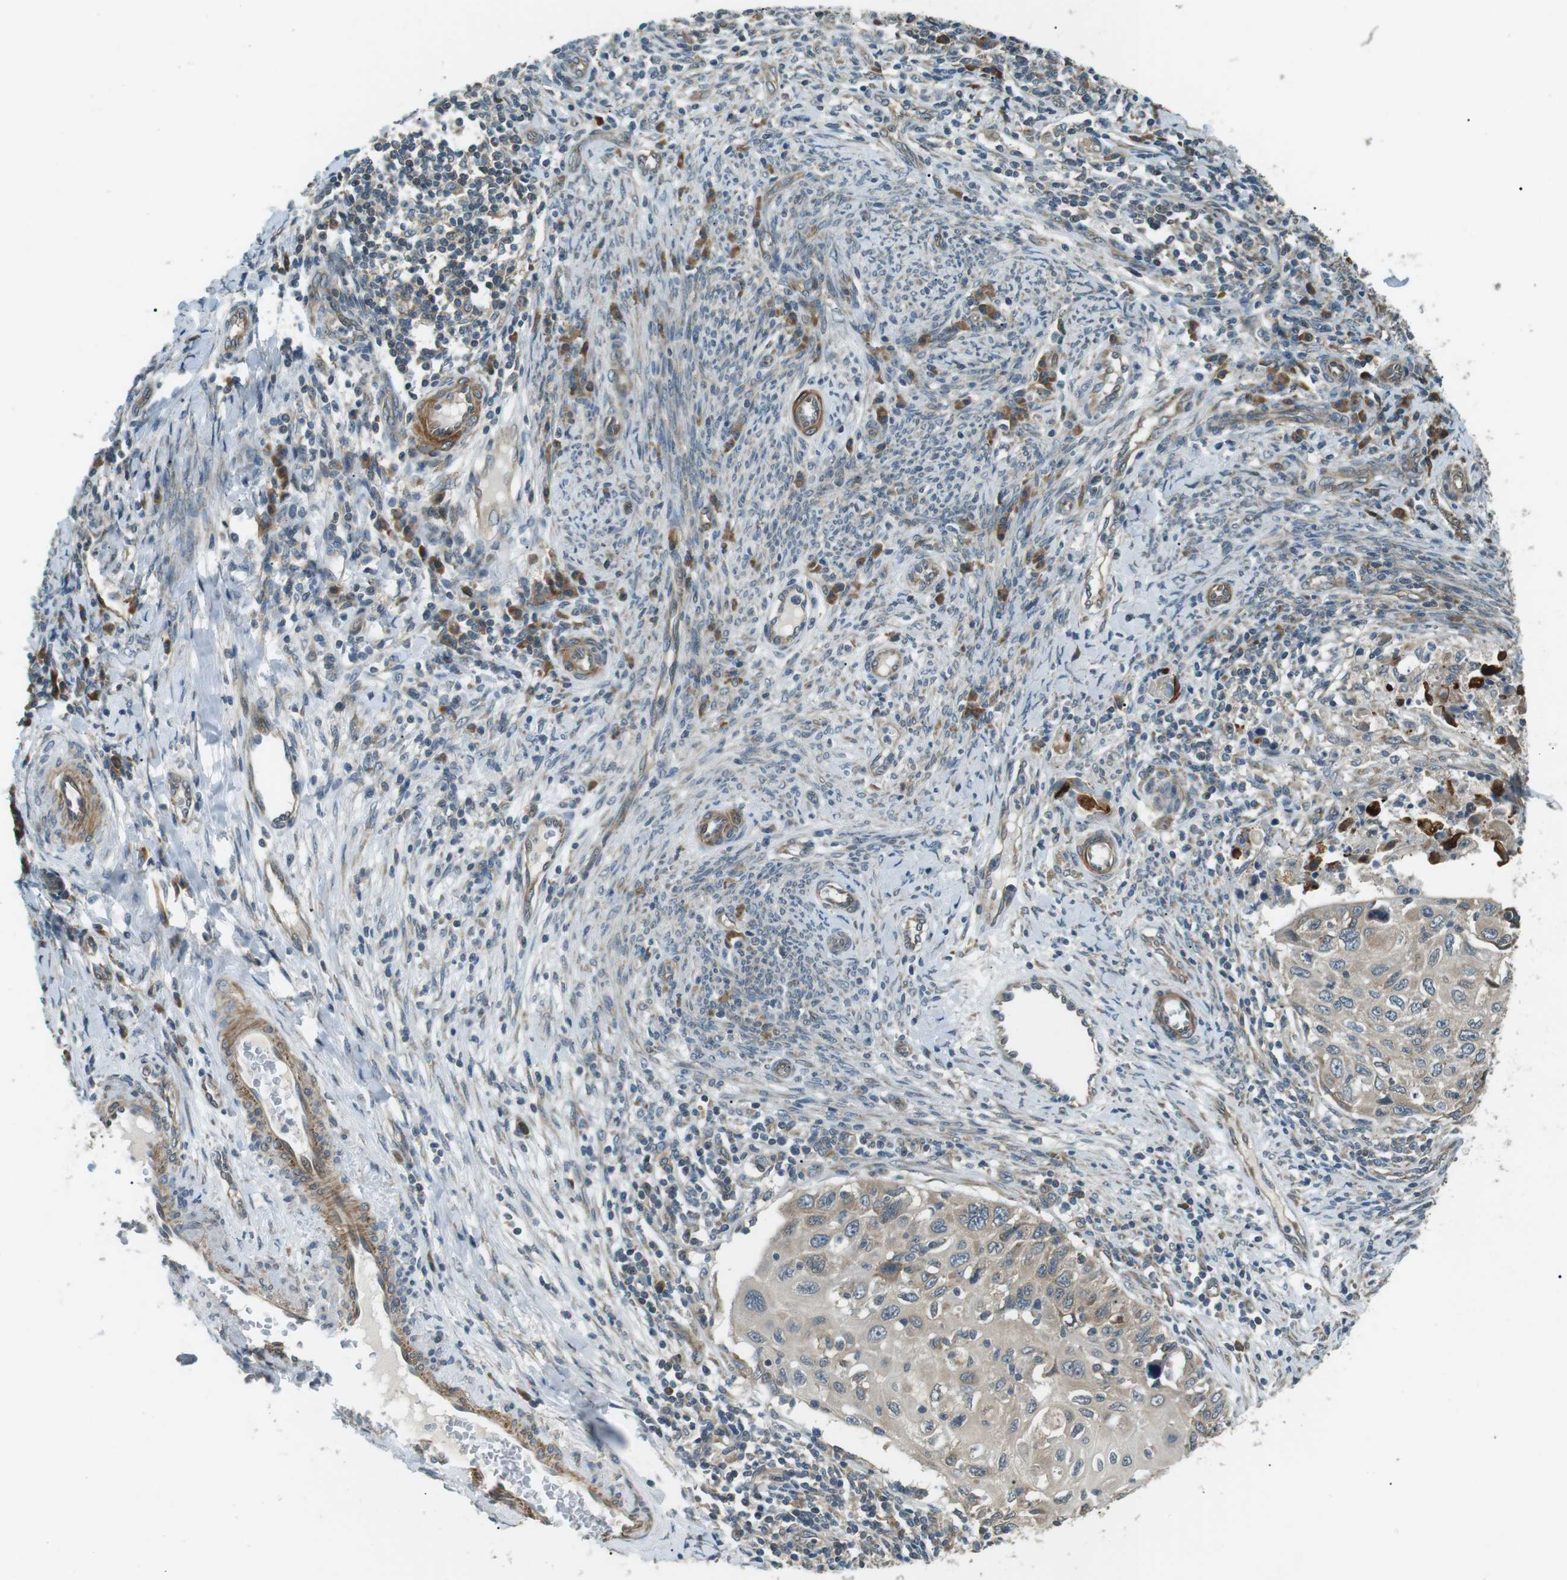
{"staining": {"intensity": "weak", "quantity": ">75%", "location": "cytoplasmic/membranous"}, "tissue": "cervical cancer", "cell_type": "Tumor cells", "image_type": "cancer", "snomed": [{"axis": "morphology", "description": "Squamous cell carcinoma, NOS"}, {"axis": "topography", "description": "Cervix"}], "caption": "Cervical cancer was stained to show a protein in brown. There is low levels of weak cytoplasmic/membranous expression in about >75% of tumor cells. (IHC, brightfield microscopy, high magnification).", "gene": "TMEM74", "patient": {"sex": "female", "age": 70}}